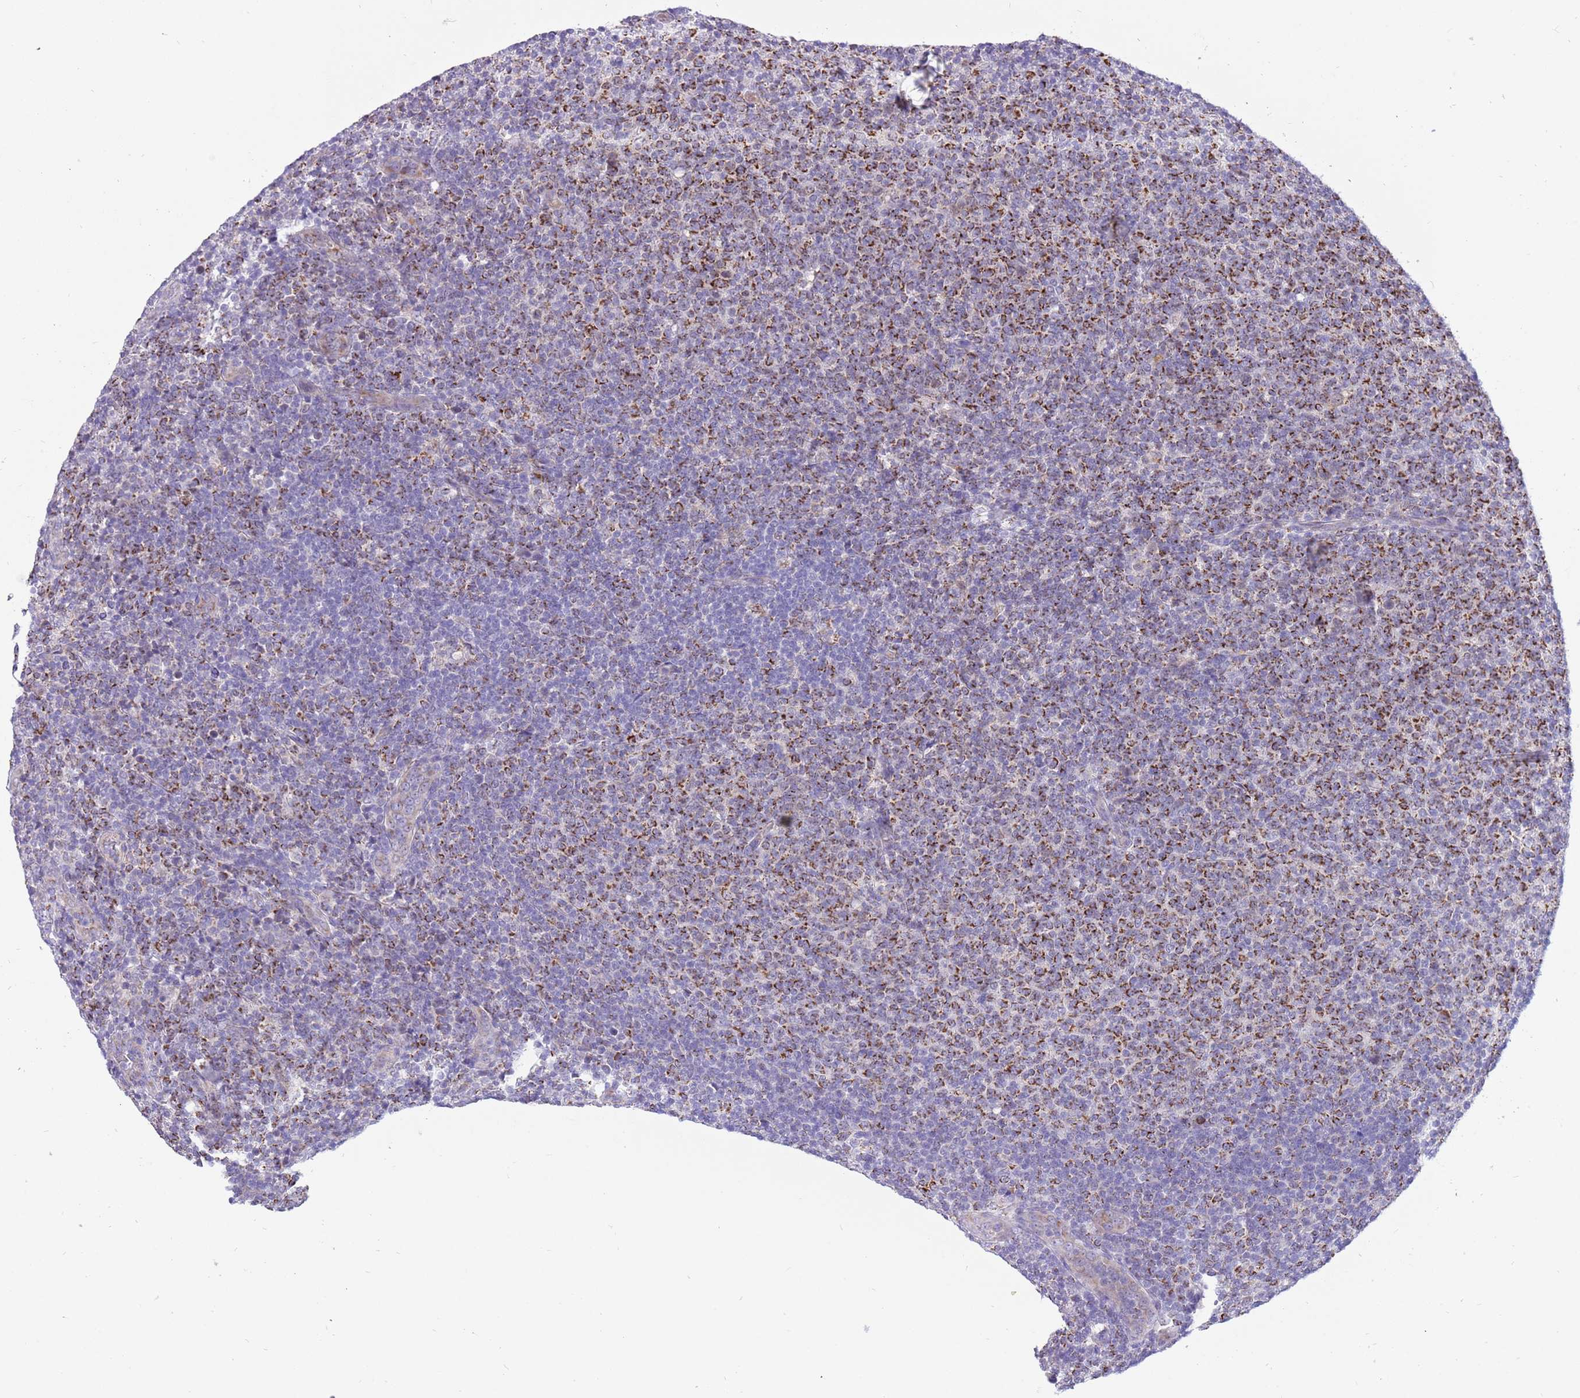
{"staining": {"intensity": "moderate", "quantity": "25%-75%", "location": "cytoplasmic/membranous"}, "tissue": "lymphoma", "cell_type": "Tumor cells", "image_type": "cancer", "snomed": [{"axis": "morphology", "description": "Malignant lymphoma, non-Hodgkin's type, Low grade"}, {"axis": "topography", "description": "Lymph node"}], "caption": "Low-grade malignant lymphoma, non-Hodgkin's type stained with a brown dye demonstrates moderate cytoplasmic/membranous positive expression in about 25%-75% of tumor cells.", "gene": "COX17", "patient": {"sex": "male", "age": 66}}